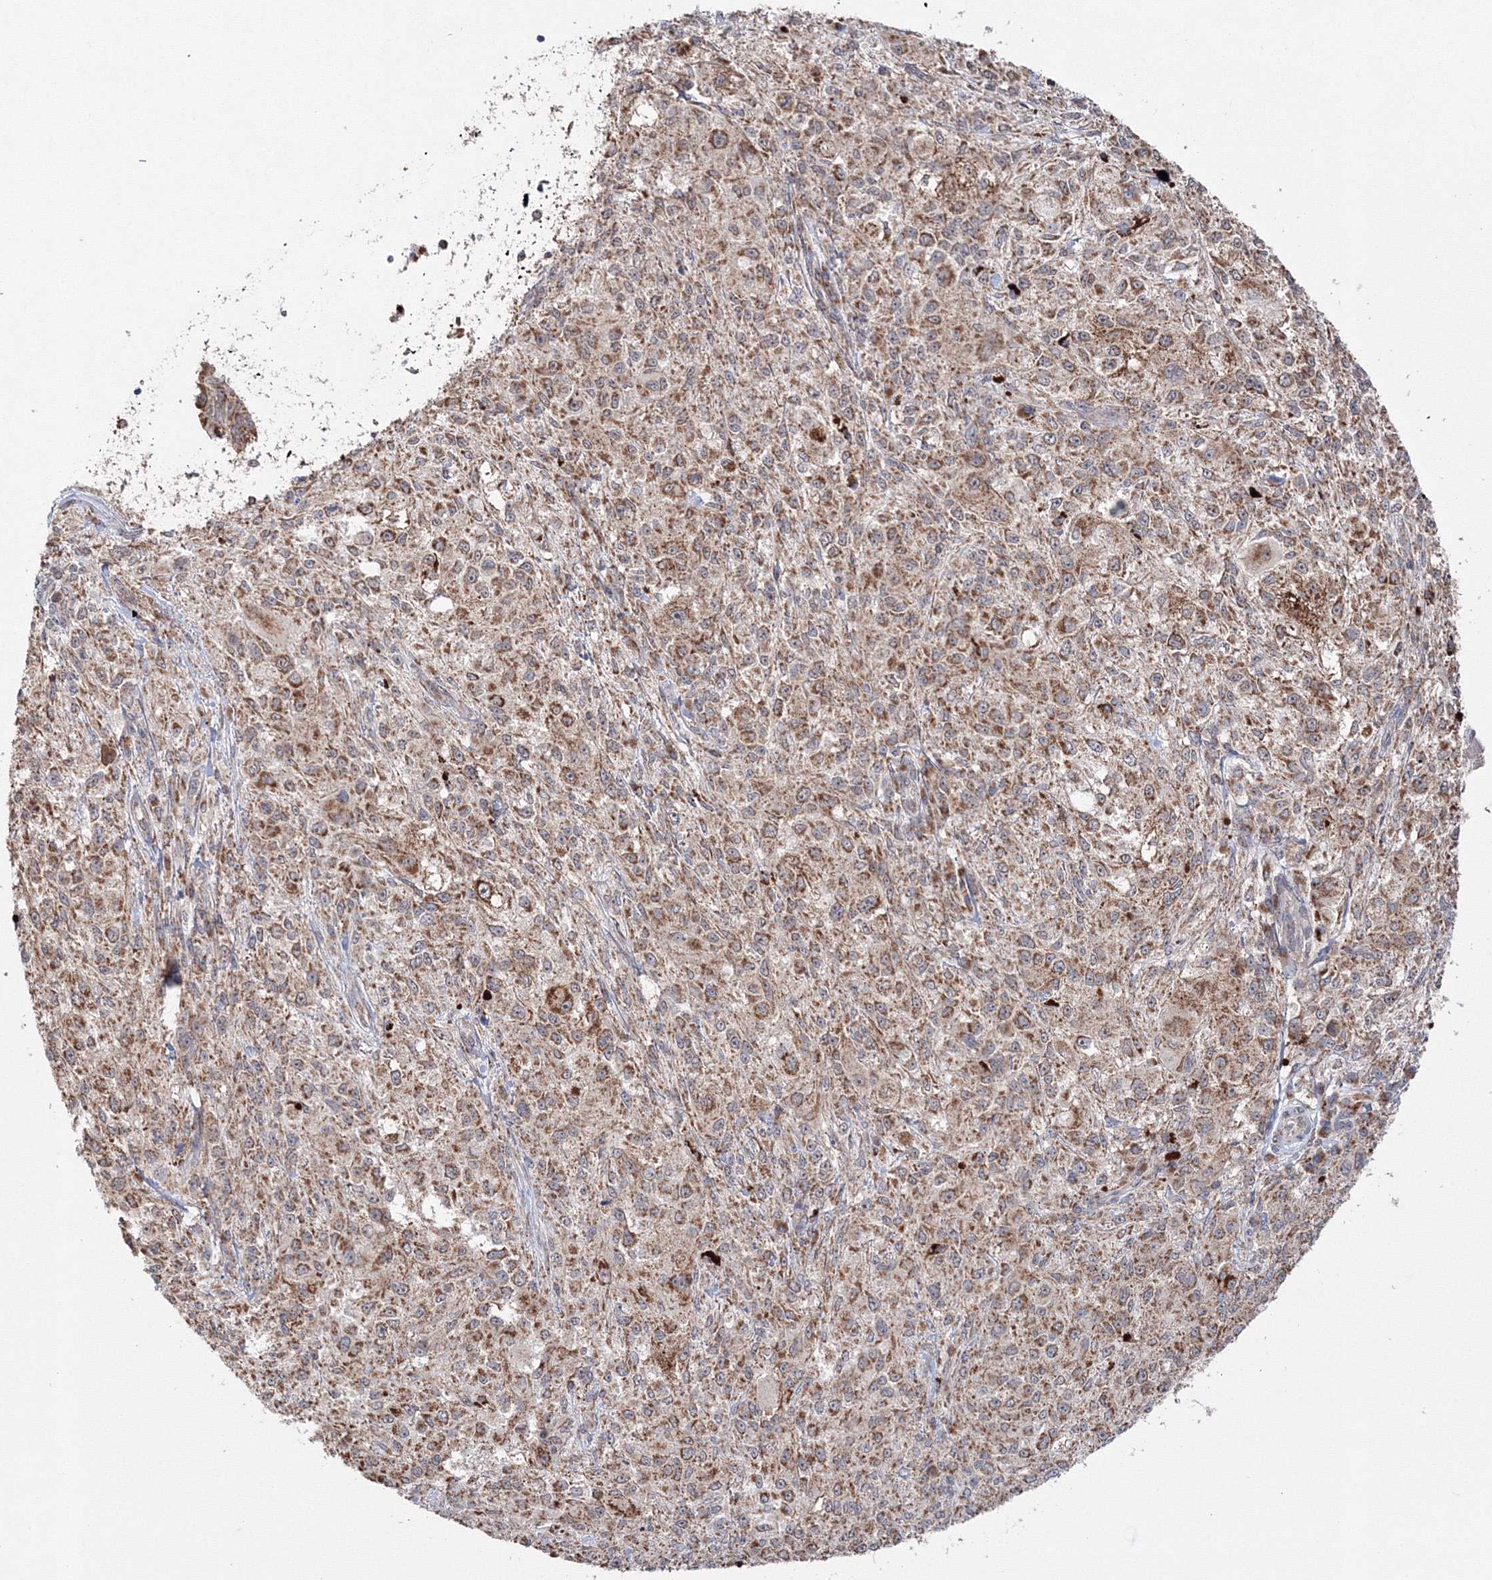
{"staining": {"intensity": "moderate", "quantity": ">75%", "location": "cytoplasmic/membranous"}, "tissue": "melanoma", "cell_type": "Tumor cells", "image_type": "cancer", "snomed": [{"axis": "morphology", "description": "Necrosis, NOS"}, {"axis": "morphology", "description": "Malignant melanoma, NOS"}, {"axis": "topography", "description": "Skin"}], "caption": "DAB immunohistochemical staining of human melanoma exhibits moderate cytoplasmic/membranous protein positivity in about >75% of tumor cells.", "gene": "PEX13", "patient": {"sex": "female", "age": 87}}